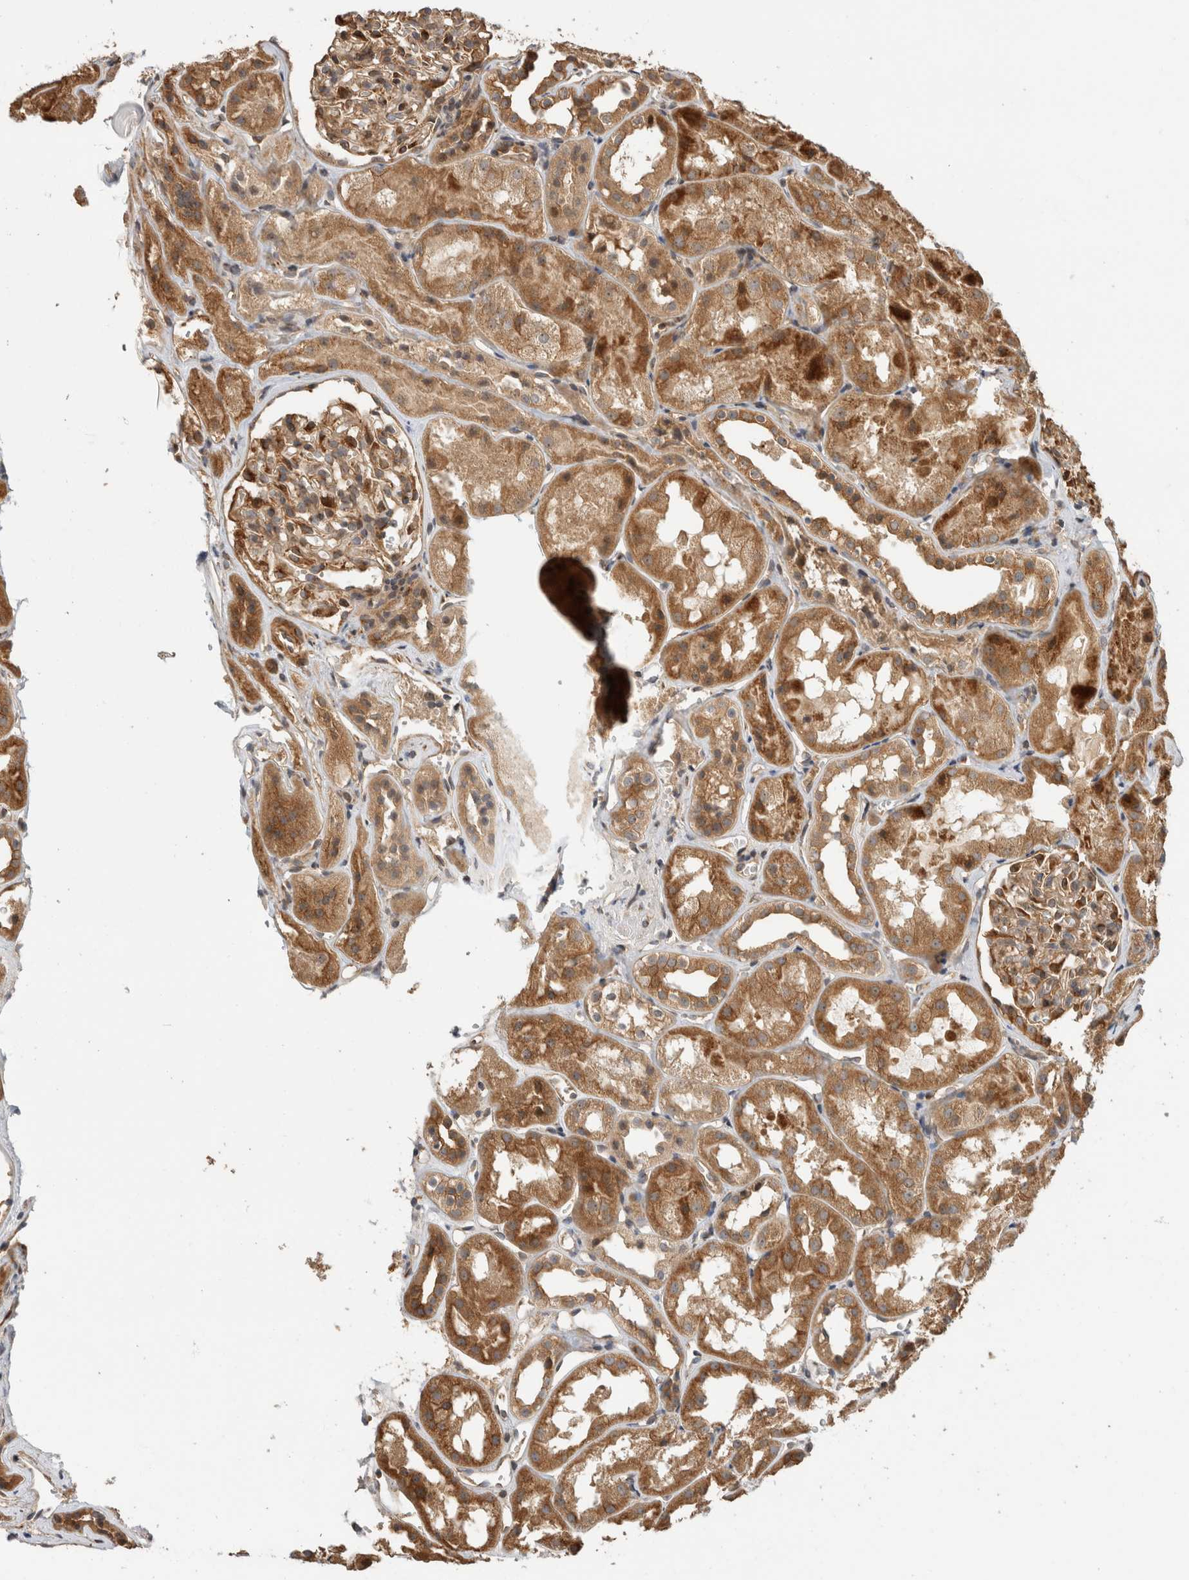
{"staining": {"intensity": "moderate", "quantity": "25%-75%", "location": "cytoplasmic/membranous"}, "tissue": "kidney", "cell_type": "Cells in glomeruli", "image_type": "normal", "snomed": [{"axis": "morphology", "description": "Normal tissue, NOS"}, {"axis": "topography", "description": "Kidney"}], "caption": "This is a photomicrograph of IHC staining of unremarkable kidney, which shows moderate positivity in the cytoplasmic/membranous of cells in glomeruli.", "gene": "PCDHB15", "patient": {"sex": "male", "age": 16}}